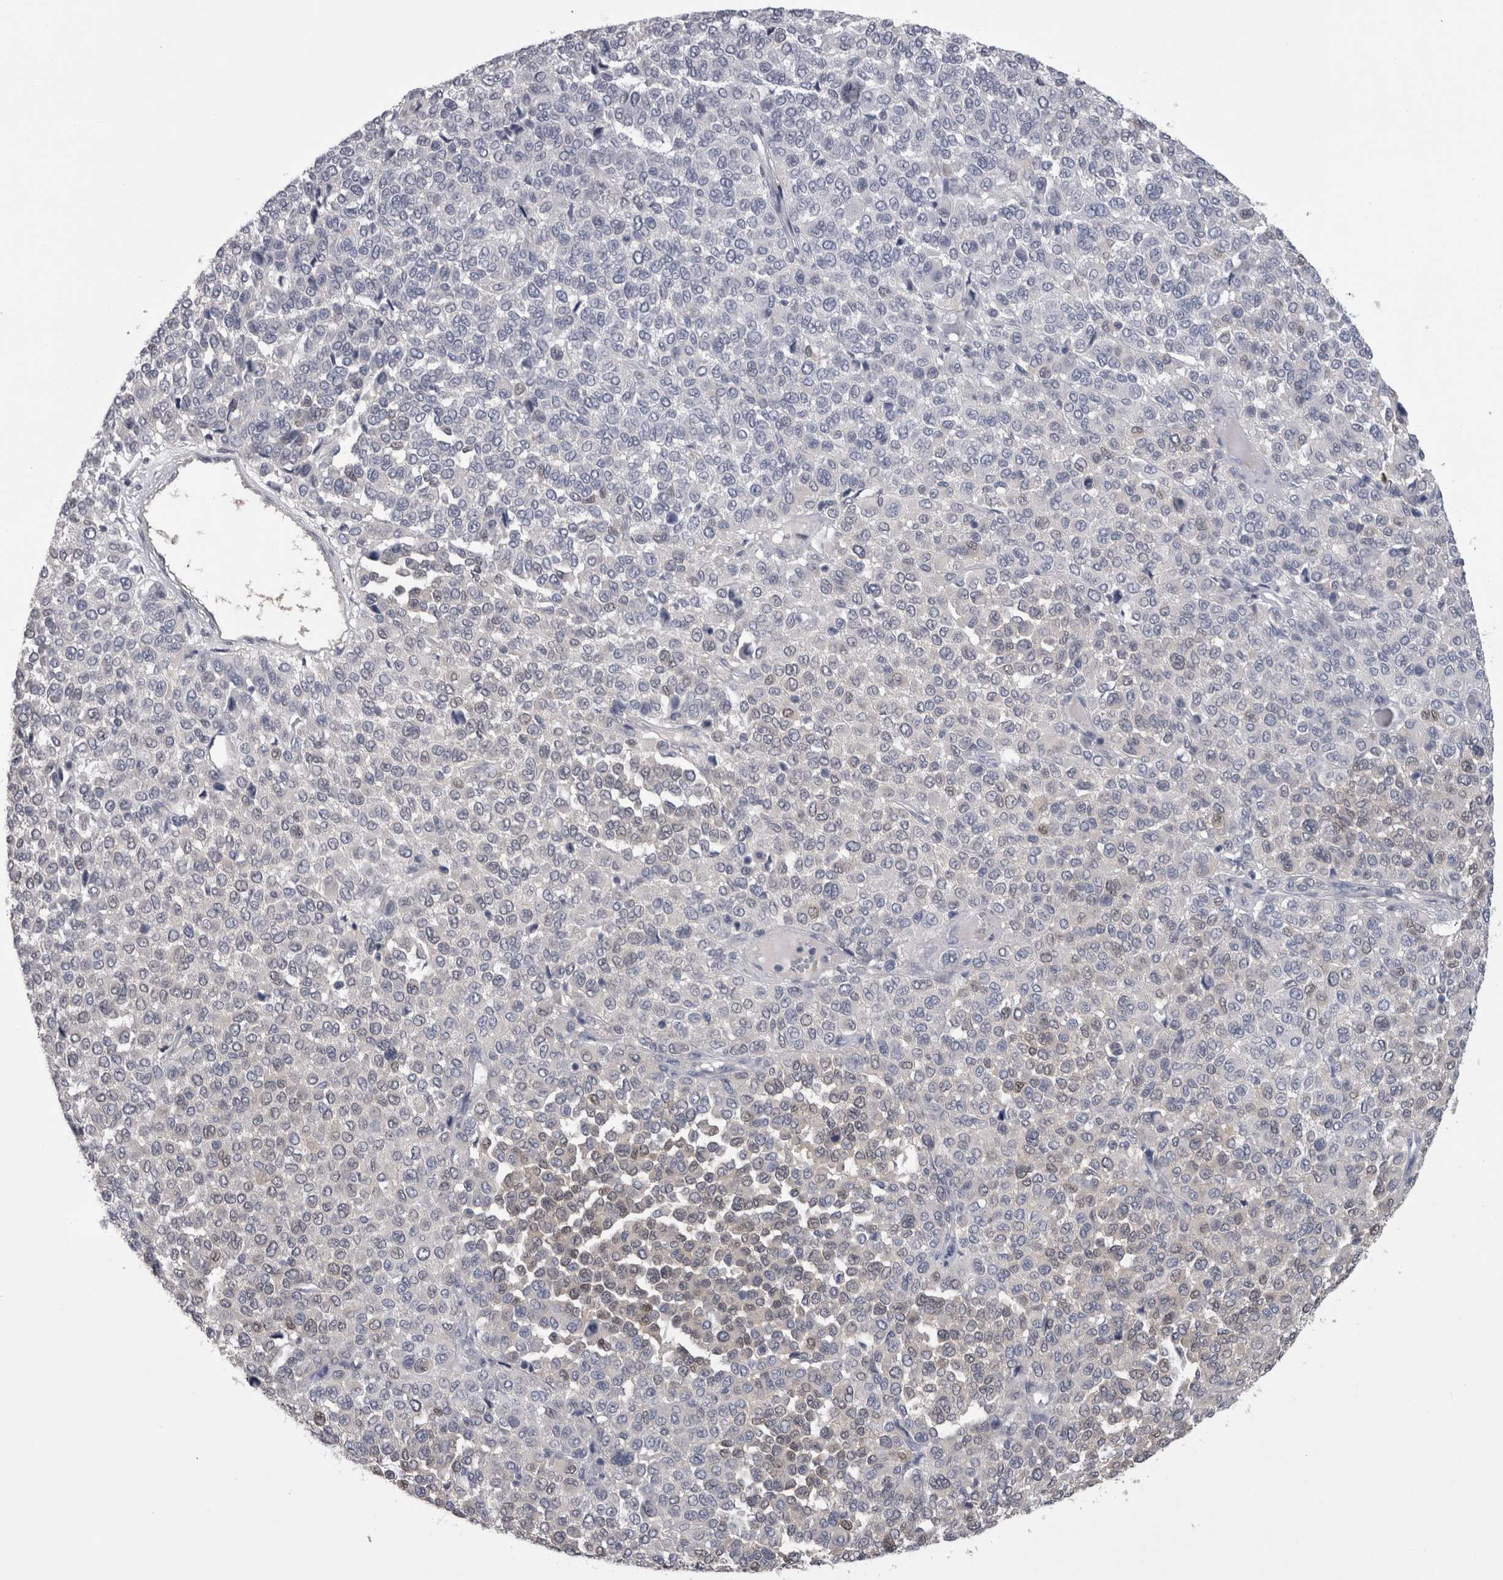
{"staining": {"intensity": "negative", "quantity": "none", "location": "none"}, "tissue": "melanoma", "cell_type": "Tumor cells", "image_type": "cancer", "snomed": [{"axis": "morphology", "description": "Malignant melanoma, Metastatic site"}, {"axis": "topography", "description": "Pancreas"}], "caption": "High power microscopy micrograph of an immunohistochemistry (IHC) image of malignant melanoma (metastatic site), revealing no significant expression in tumor cells.", "gene": "AFMID", "patient": {"sex": "female", "age": 30}}